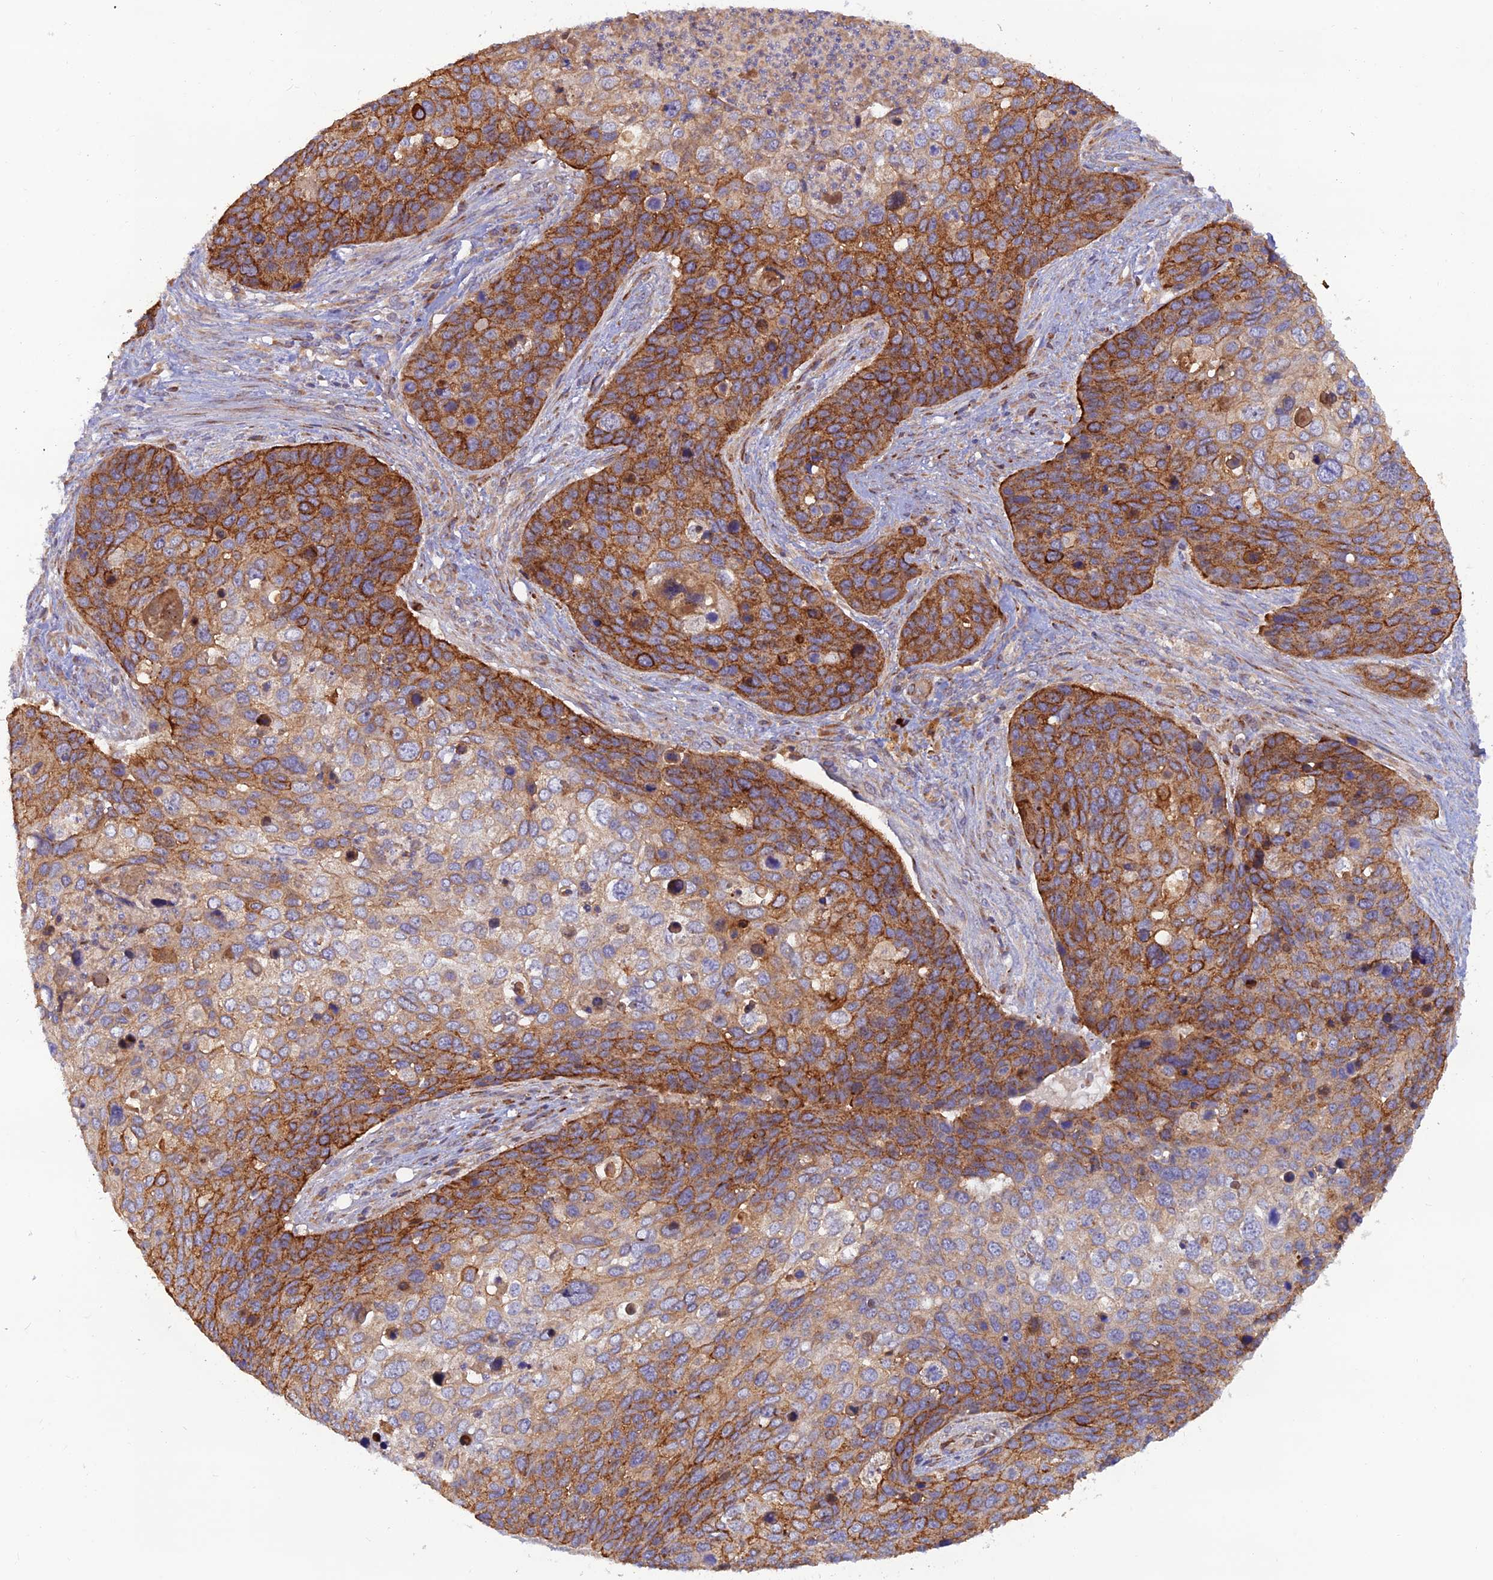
{"staining": {"intensity": "strong", "quantity": "25%-75%", "location": "cytoplasmic/membranous"}, "tissue": "skin cancer", "cell_type": "Tumor cells", "image_type": "cancer", "snomed": [{"axis": "morphology", "description": "Basal cell carcinoma"}, {"axis": "topography", "description": "Skin"}], "caption": "Skin cancer was stained to show a protein in brown. There is high levels of strong cytoplasmic/membranous positivity in about 25%-75% of tumor cells.", "gene": "GMCL1", "patient": {"sex": "female", "age": 74}}